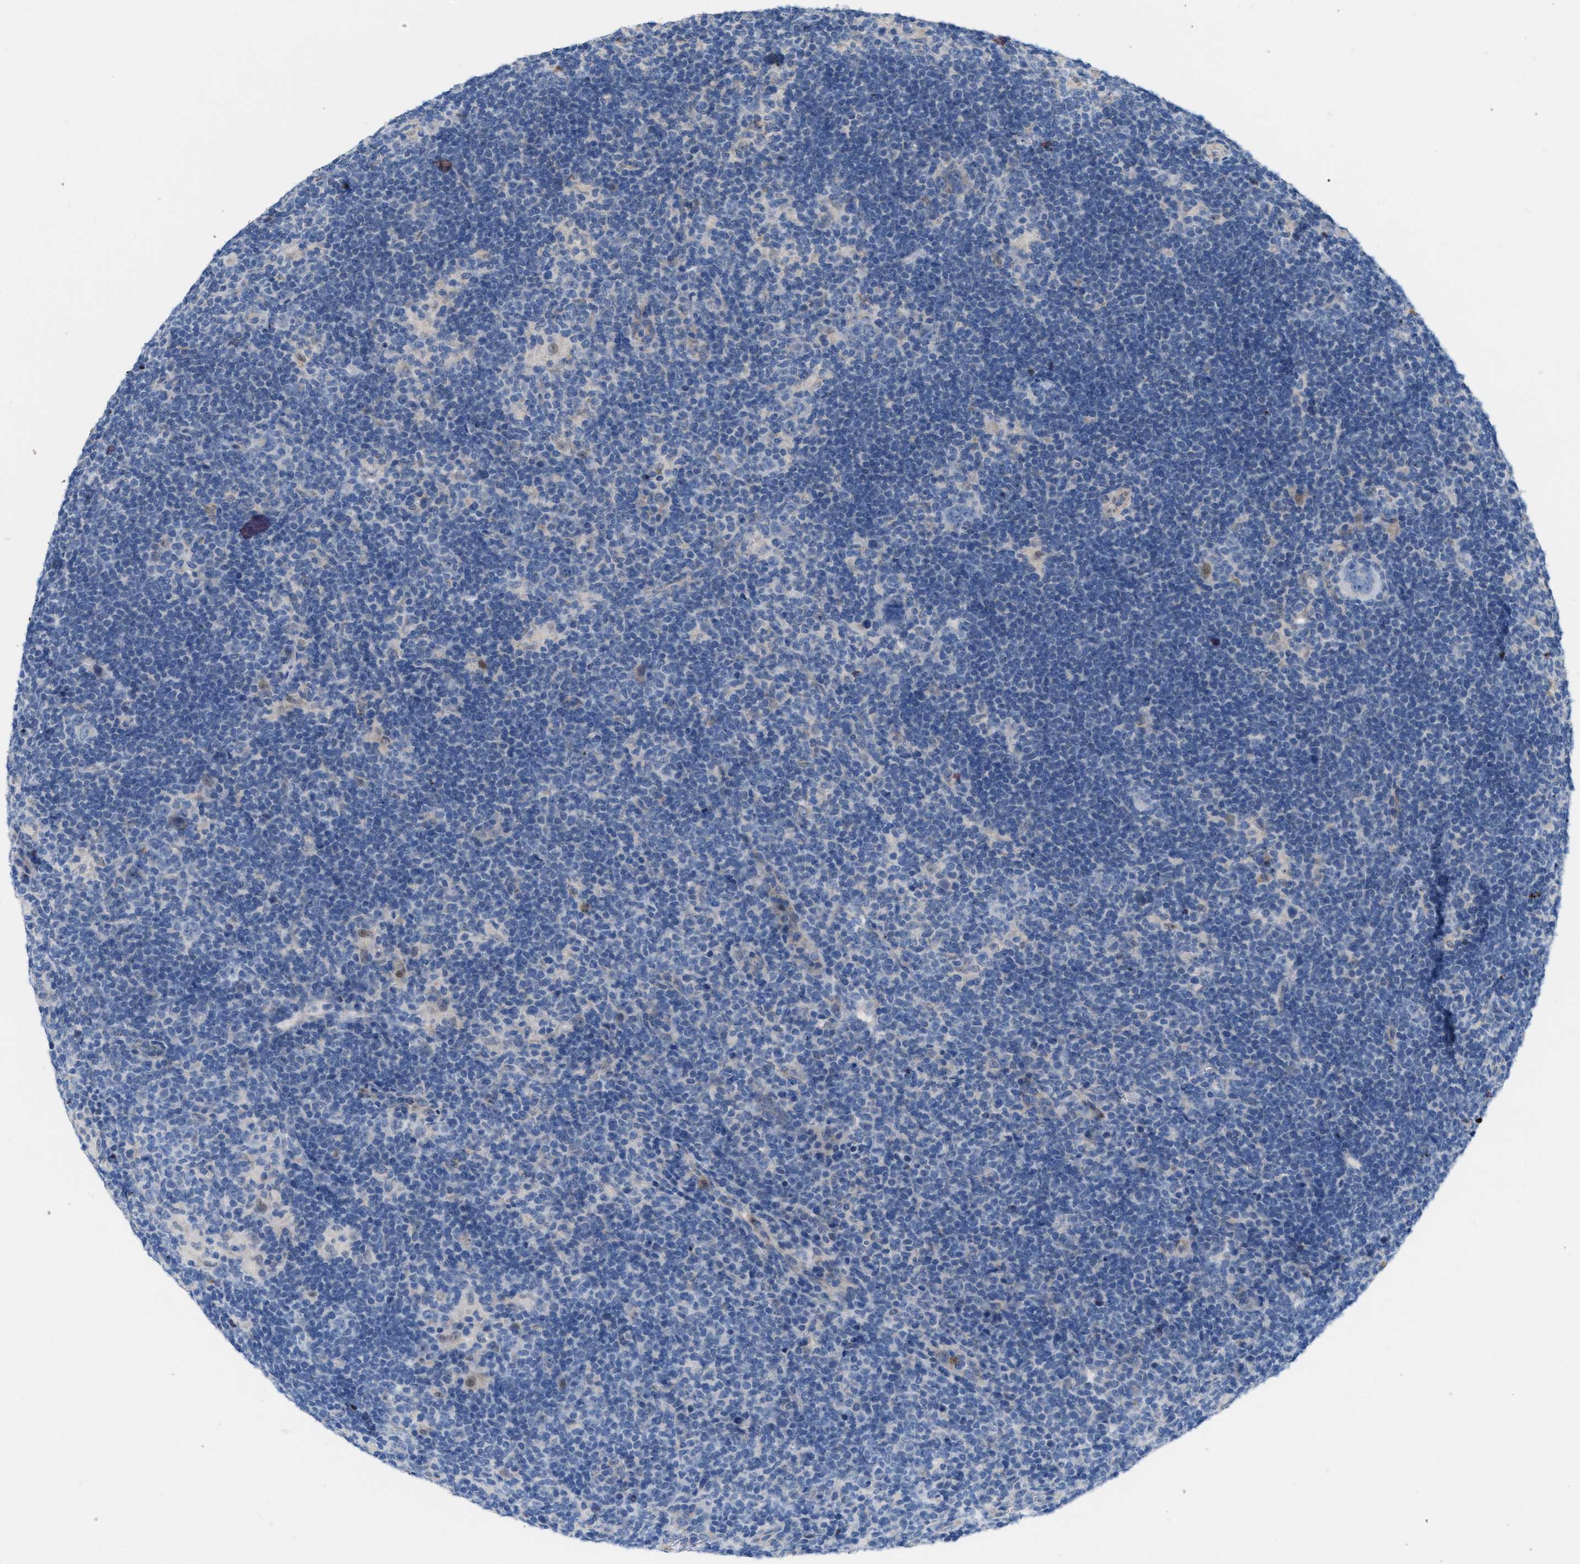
{"staining": {"intensity": "negative", "quantity": "none", "location": "none"}, "tissue": "lymphoma", "cell_type": "Tumor cells", "image_type": "cancer", "snomed": [{"axis": "morphology", "description": "Hodgkin's disease, NOS"}, {"axis": "topography", "description": "Lymph node"}], "caption": "DAB immunohistochemical staining of lymphoma displays no significant positivity in tumor cells.", "gene": "PLPPR5", "patient": {"sex": "female", "age": 57}}